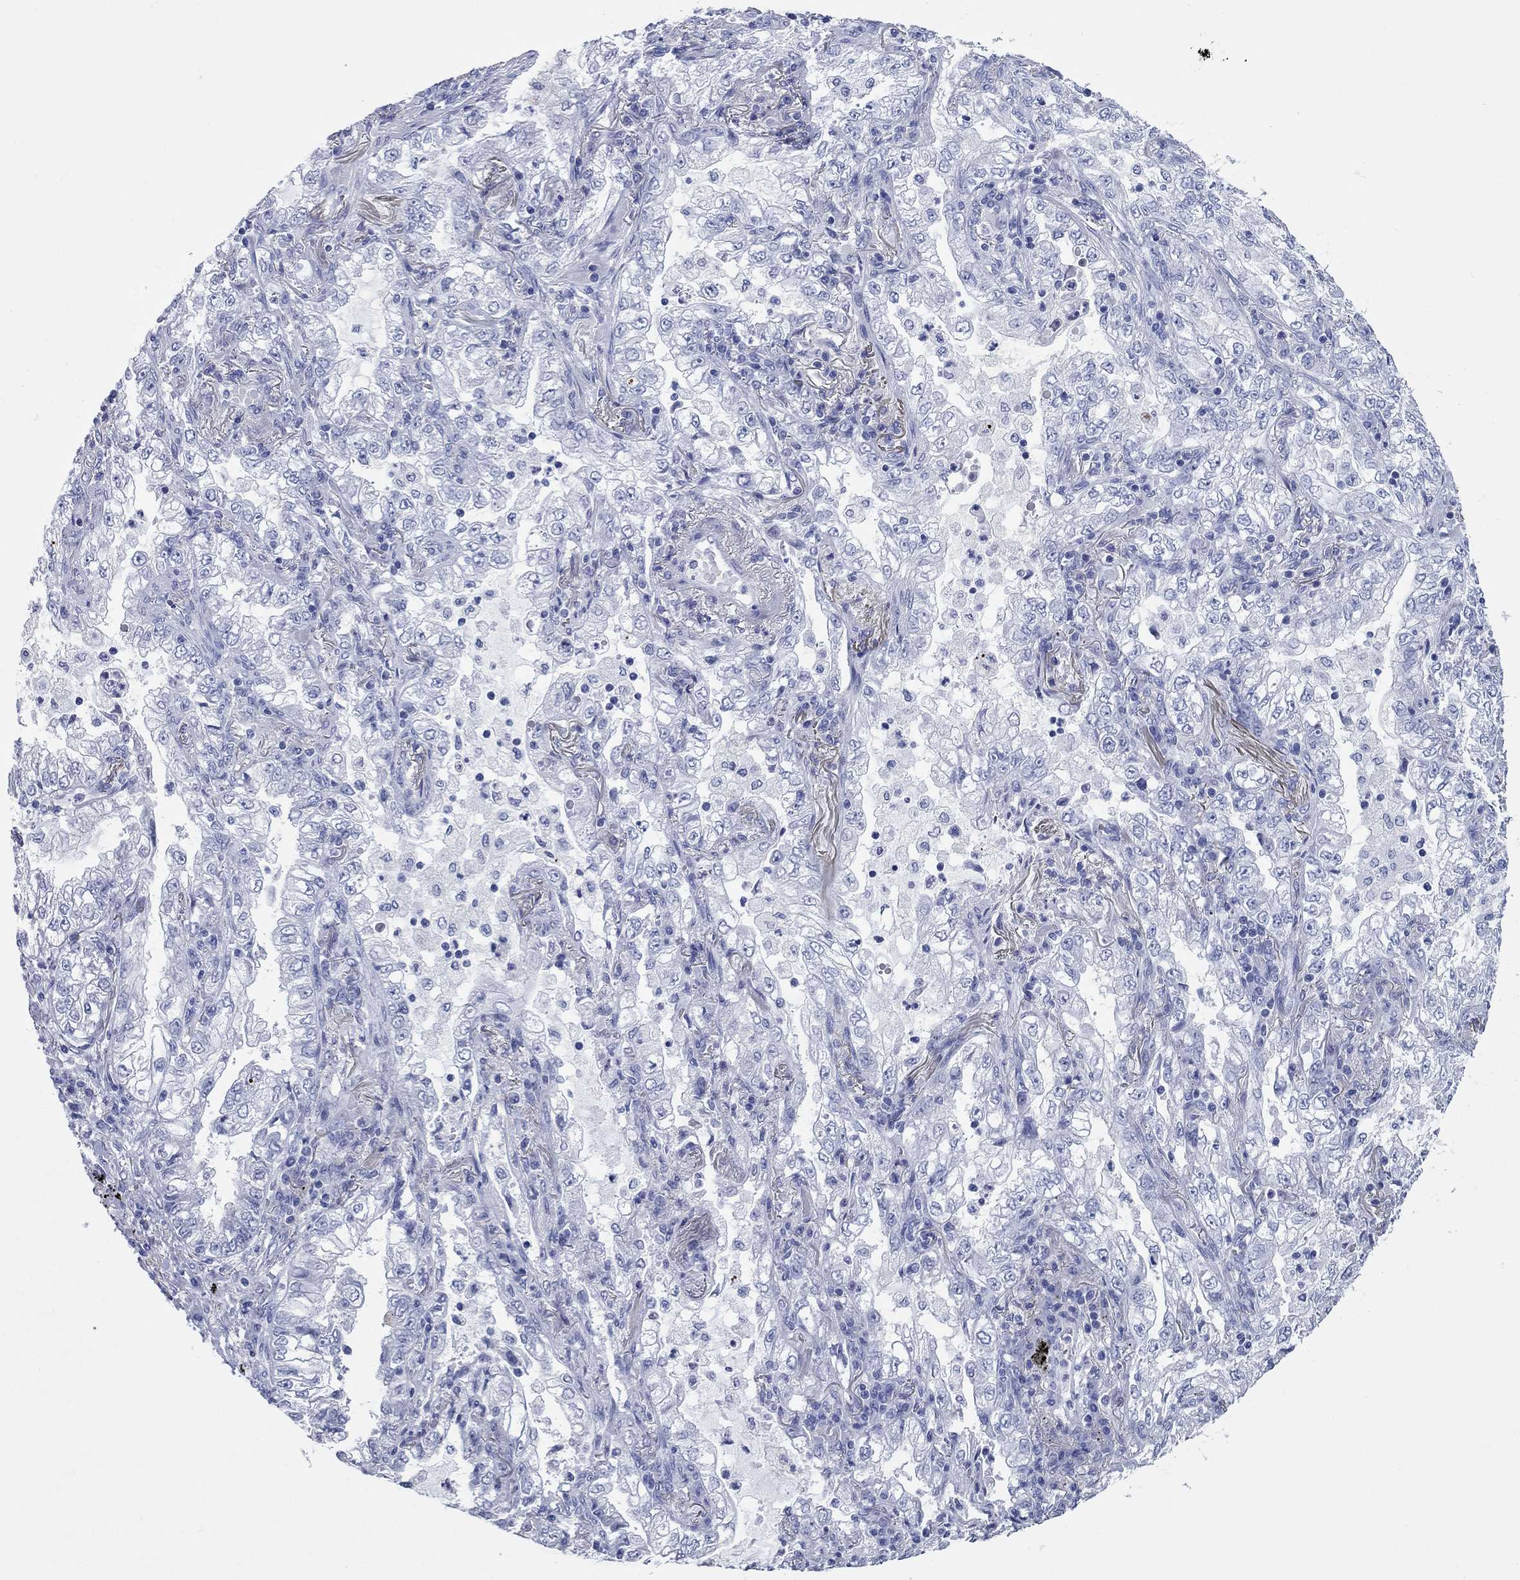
{"staining": {"intensity": "negative", "quantity": "none", "location": "none"}, "tissue": "lung cancer", "cell_type": "Tumor cells", "image_type": "cancer", "snomed": [{"axis": "morphology", "description": "Adenocarcinoma, NOS"}, {"axis": "topography", "description": "Lung"}], "caption": "Lung adenocarcinoma was stained to show a protein in brown. There is no significant expression in tumor cells. (DAB (3,3'-diaminobenzidine) immunohistochemistry (IHC), high magnification).", "gene": "CCNA1", "patient": {"sex": "female", "age": 73}}